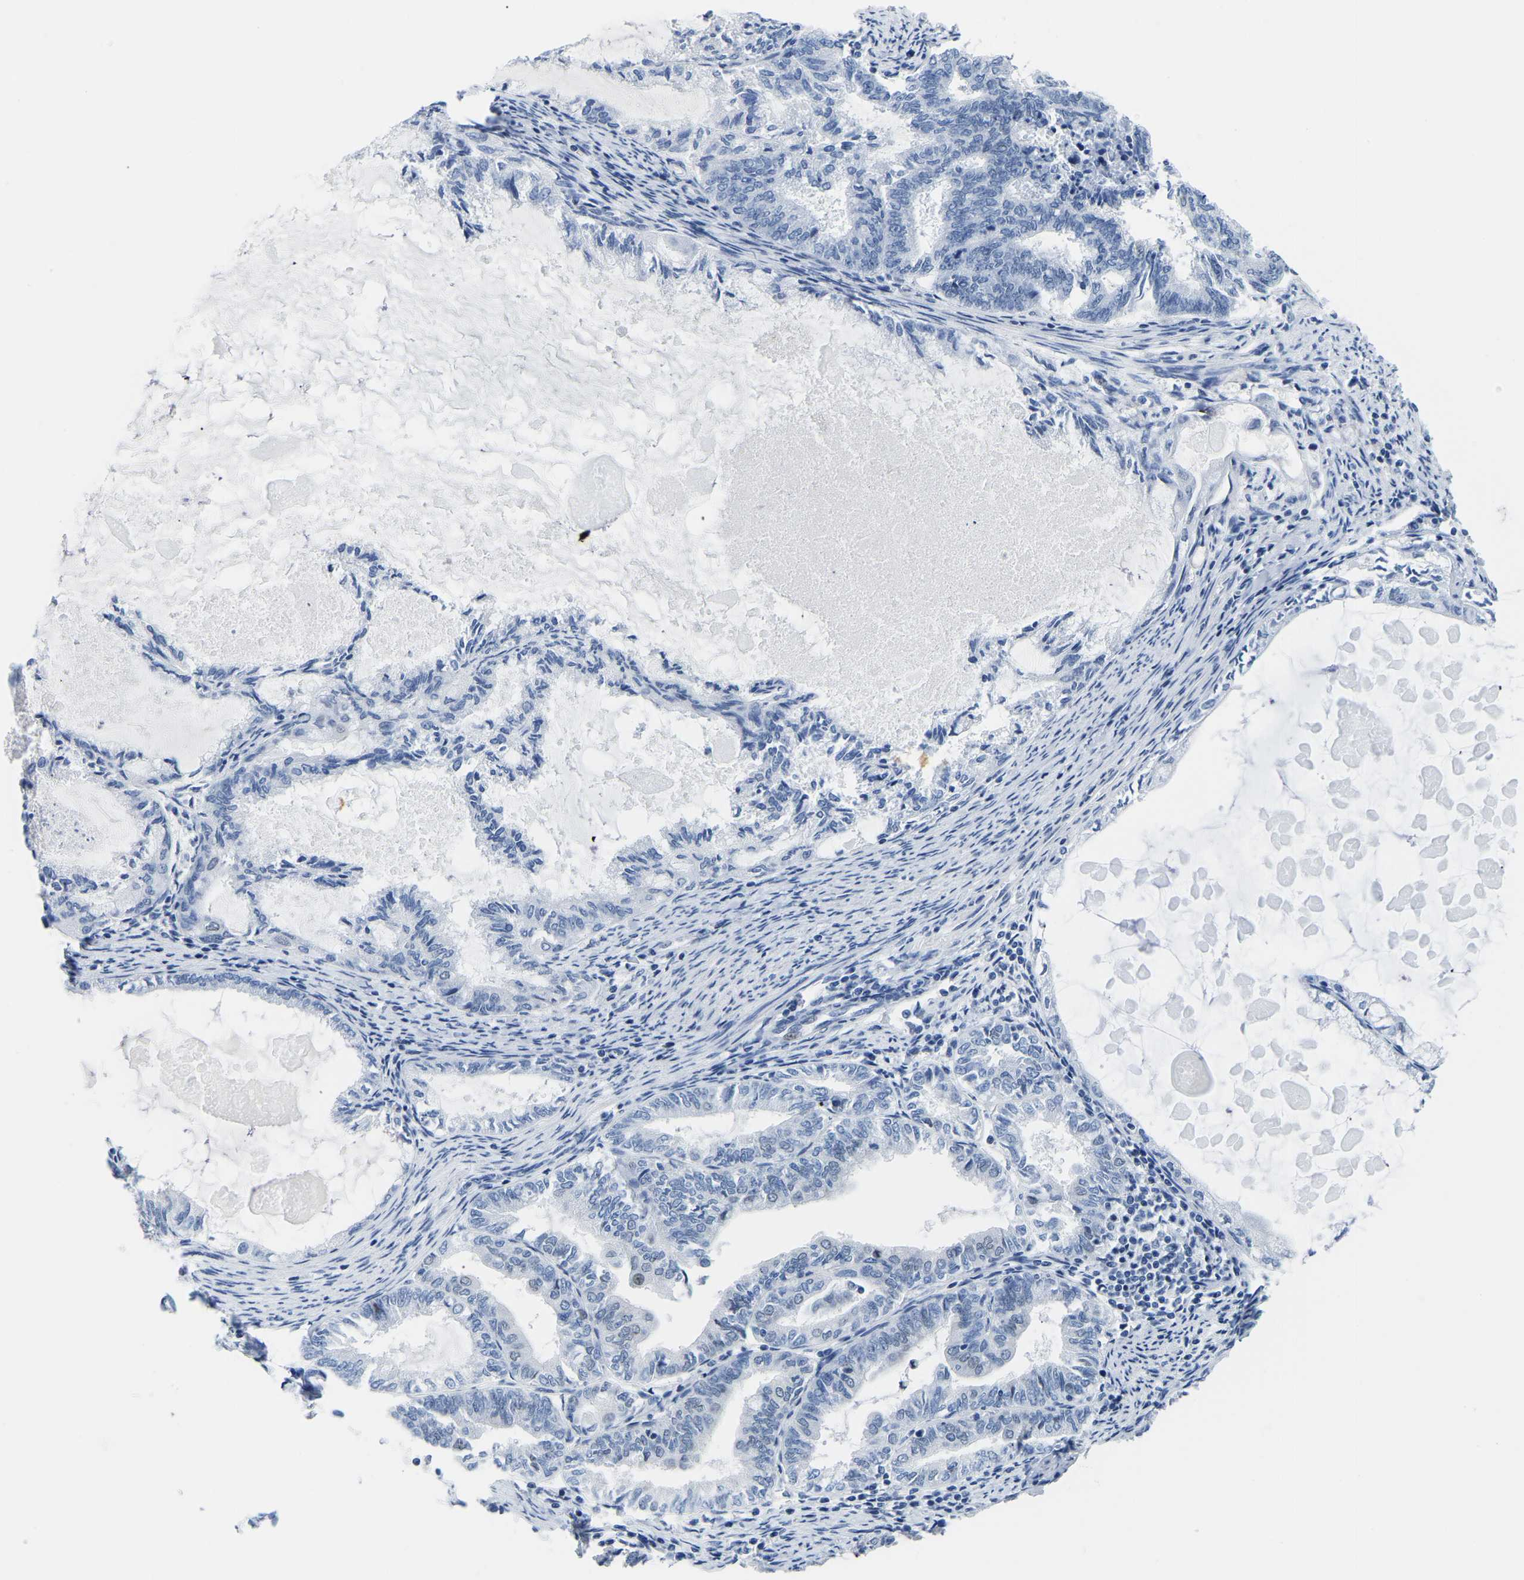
{"staining": {"intensity": "negative", "quantity": "none", "location": "none"}, "tissue": "endometrial cancer", "cell_type": "Tumor cells", "image_type": "cancer", "snomed": [{"axis": "morphology", "description": "Adenocarcinoma, NOS"}, {"axis": "topography", "description": "Endometrium"}], "caption": "Immunohistochemistry (IHC) of human adenocarcinoma (endometrial) demonstrates no staining in tumor cells.", "gene": "UPK3A", "patient": {"sex": "female", "age": 86}}